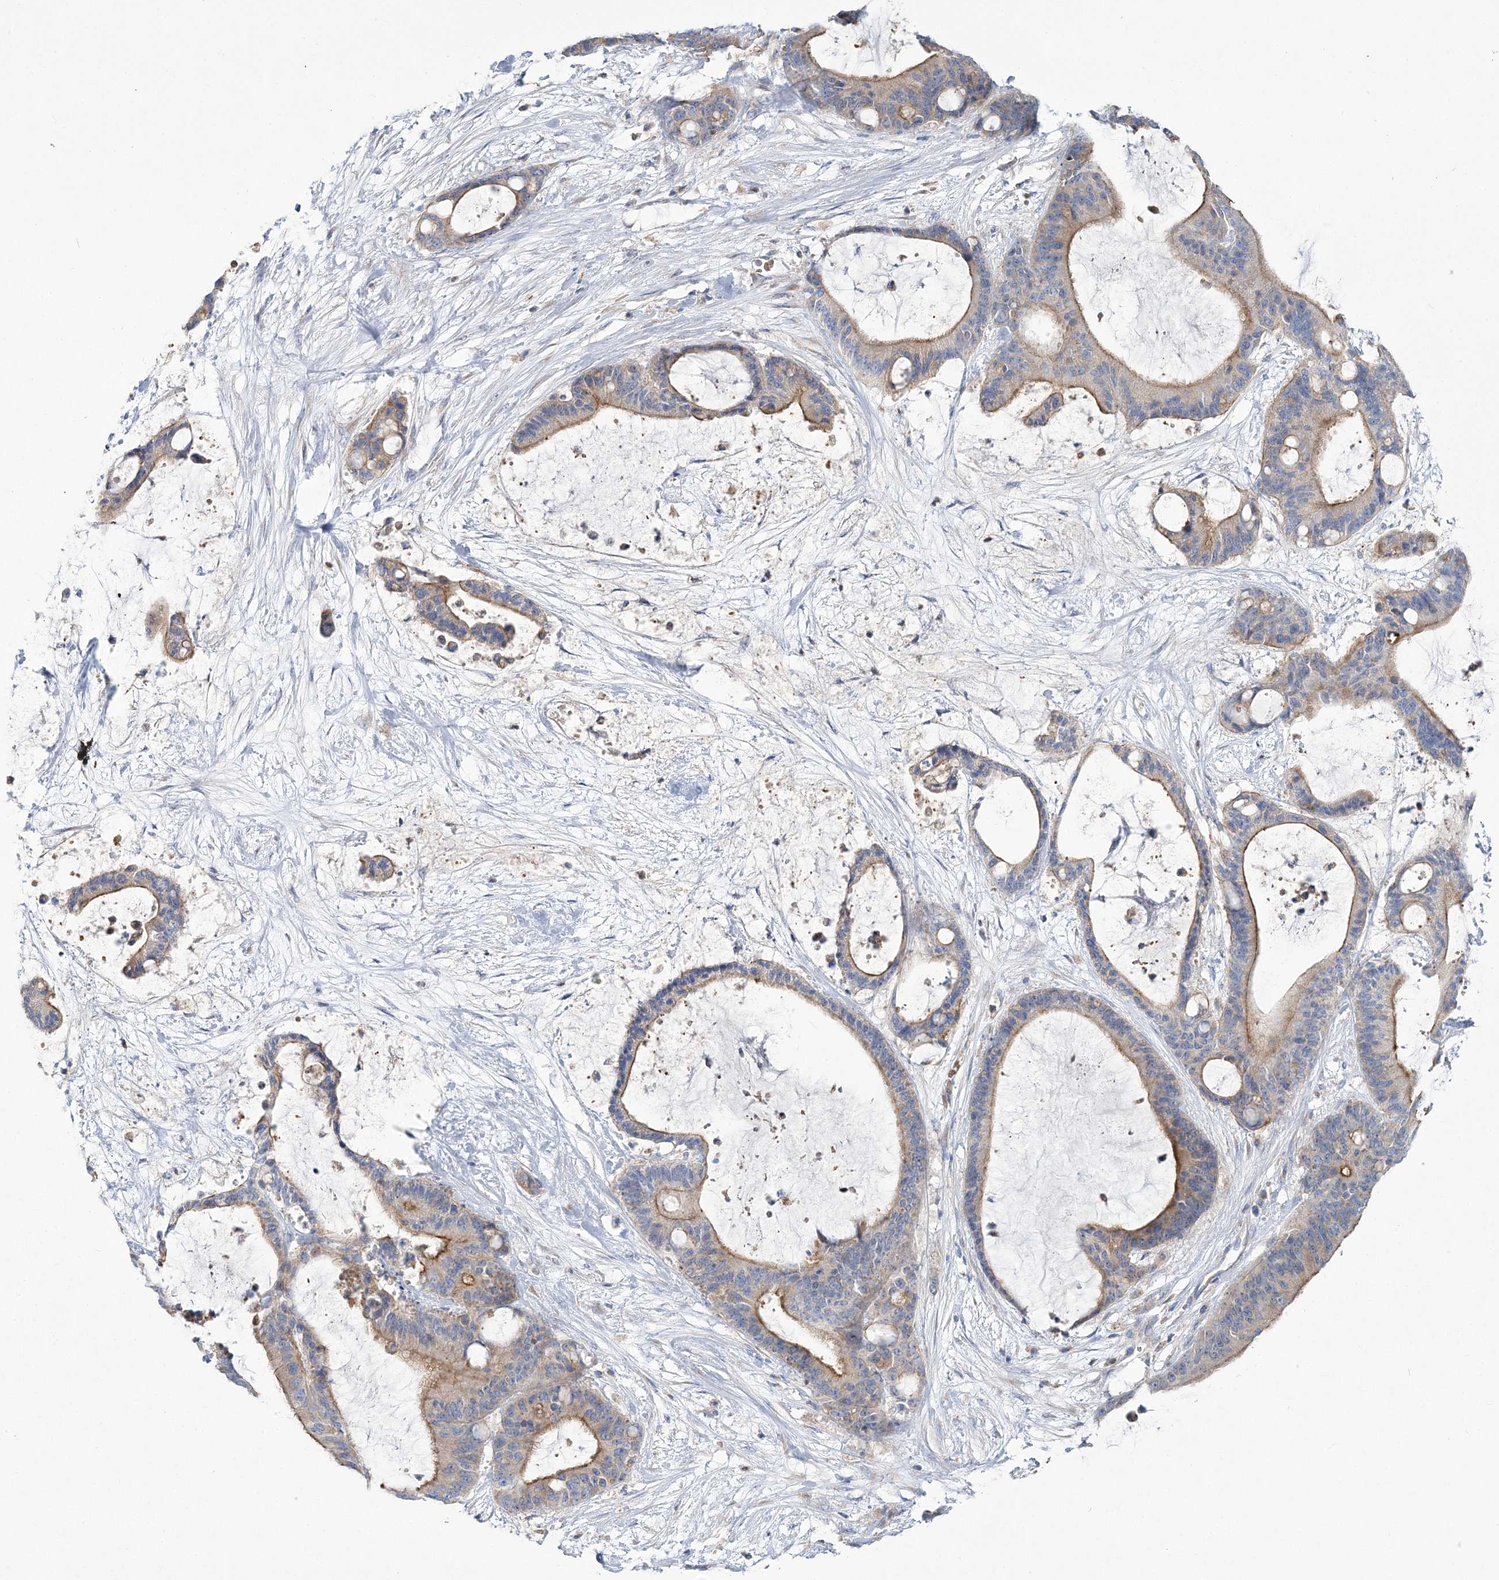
{"staining": {"intensity": "moderate", "quantity": "25%-75%", "location": "cytoplasmic/membranous"}, "tissue": "liver cancer", "cell_type": "Tumor cells", "image_type": "cancer", "snomed": [{"axis": "morphology", "description": "Cholangiocarcinoma"}, {"axis": "topography", "description": "Liver"}], "caption": "Protein staining exhibits moderate cytoplasmic/membranous expression in about 25%-75% of tumor cells in liver cholangiocarcinoma.", "gene": "ATP11B", "patient": {"sex": "female", "age": 73}}